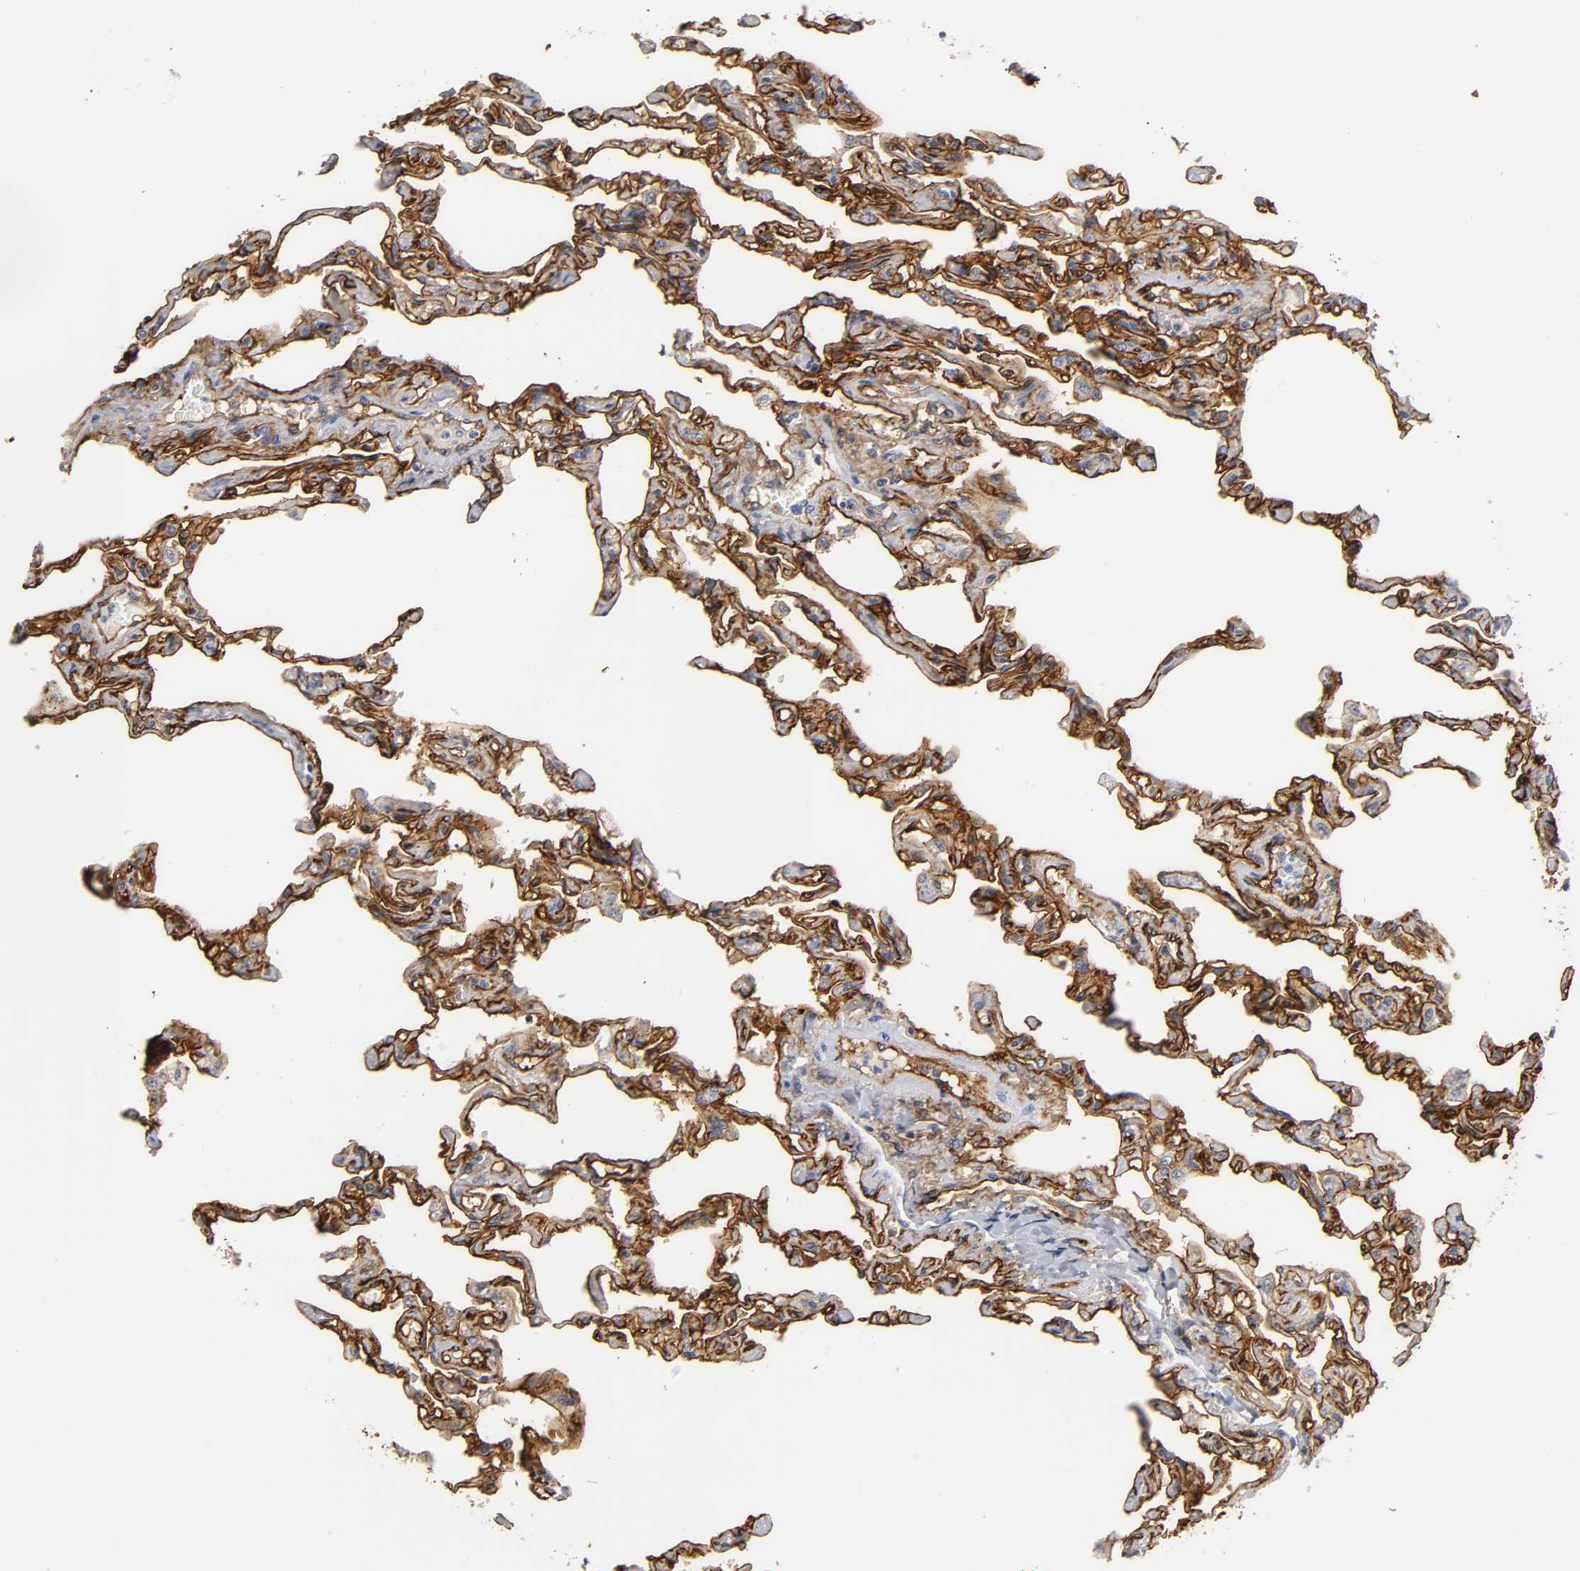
{"staining": {"intensity": "strong", "quantity": ">75%", "location": "cytoplasmic/membranous"}, "tissue": "lung", "cell_type": "Alveolar cells", "image_type": "normal", "snomed": [{"axis": "morphology", "description": "Normal tissue, NOS"}, {"axis": "topography", "description": "Lung"}], "caption": "Immunohistochemistry of benign human lung demonstrates high levels of strong cytoplasmic/membranous positivity in about >75% of alveolar cells.", "gene": "ICAM1", "patient": {"sex": "male", "age": 21}}